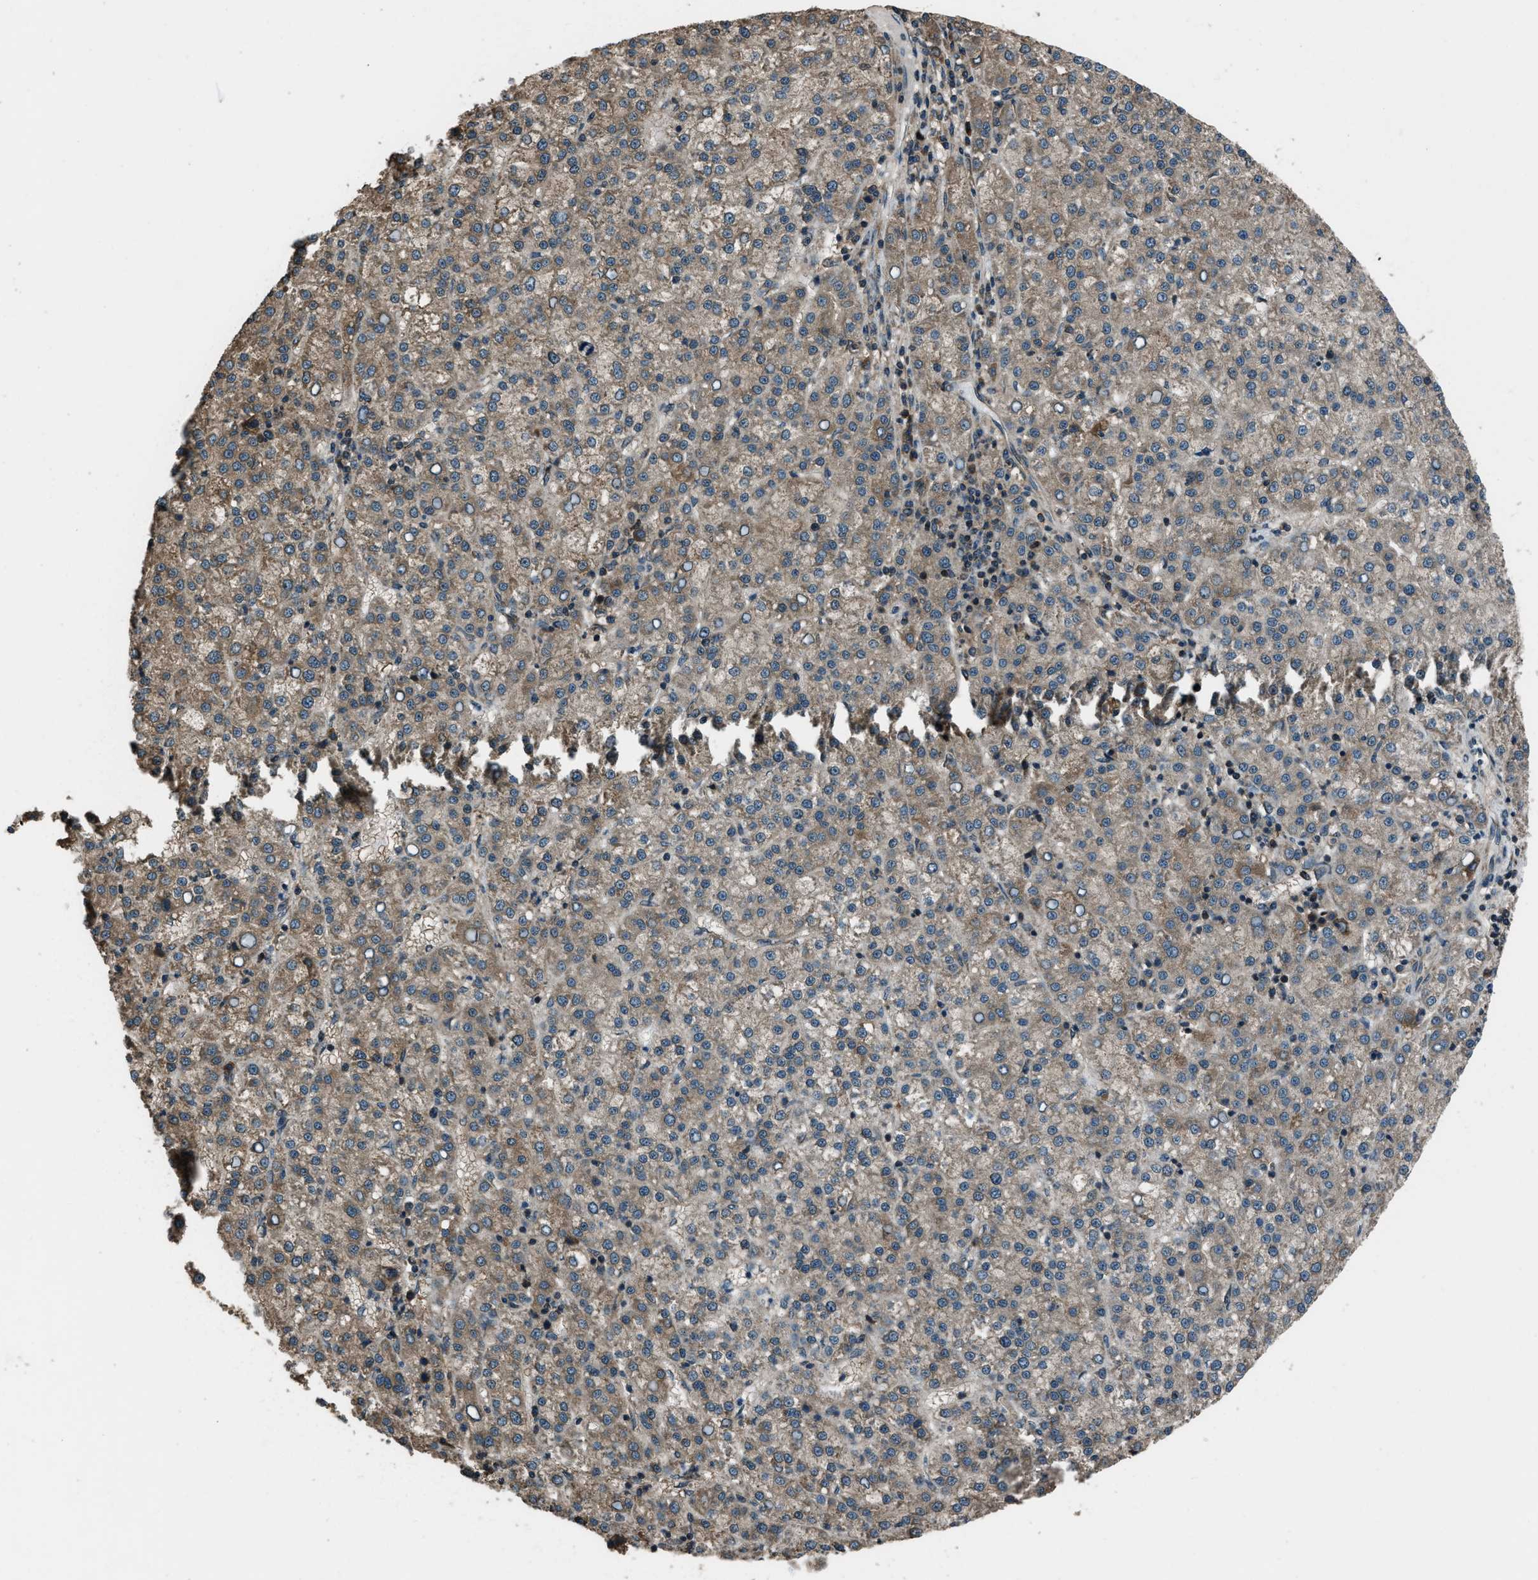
{"staining": {"intensity": "weak", "quantity": ">75%", "location": "cytoplasmic/membranous"}, "tissue": "liver cancer", "cell_type": "Tumor cells", "image_type": "cancer", "snomed": [{"axis": "morphology", "description": "Carcinoma, Hepatocellular, NOS"}, {"axis": "topography", "description": "Liver"}], "caption": "Human liver cancer (hepatocellular carcinoma) stained with a brown dye exhibits weak cytoplasmic/membranous positive positivity in approximately >75% of tumor cells.", "gene": "TRIM4", "patient": {"sex": "female", "age": 58}}